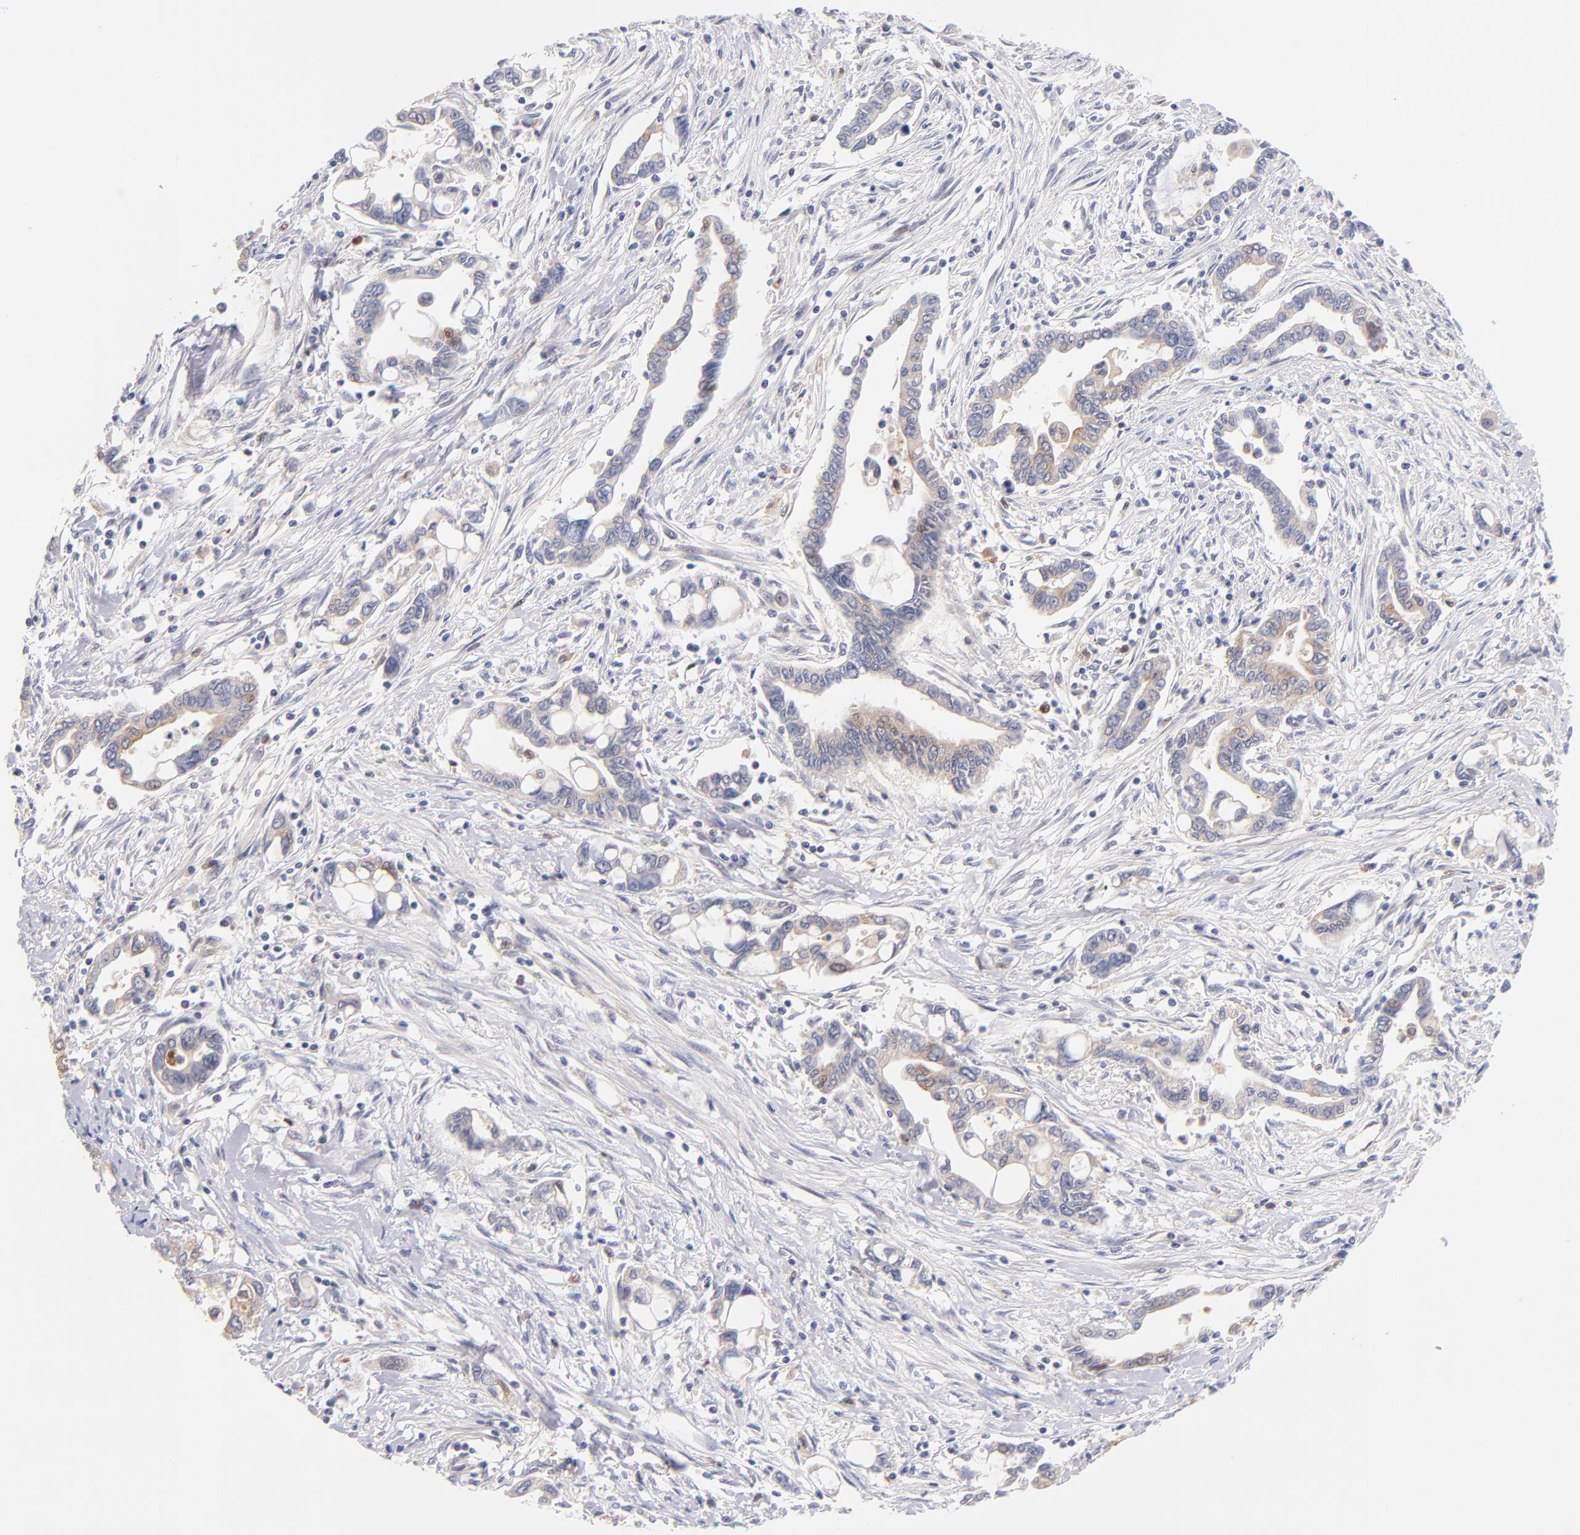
{"staining": {"intensity": "weak", "quantity": "<25%", "location": "cytoplasmic/membranous"}, "tissue": "pancreatic cancer", "cell_type": "Tumor cells", "image_type": "cancer", "snomed": [{"axis": "morphology", "description": "Adenocarcinoma, NOS"}, {"axis": "topography", "description": "Pancreas"}], "caption": "Protein analysis of adenocarcinoma (pancreatic) reveals no significant staining in tumor cells. The staining was performed using DAB to visualize the protein expression in brown, while the nuclei were stained in blue with hematoxylin (Magnification: 20x).", "gene": "BID", "patient": {"sex": "female", "age": 57}}